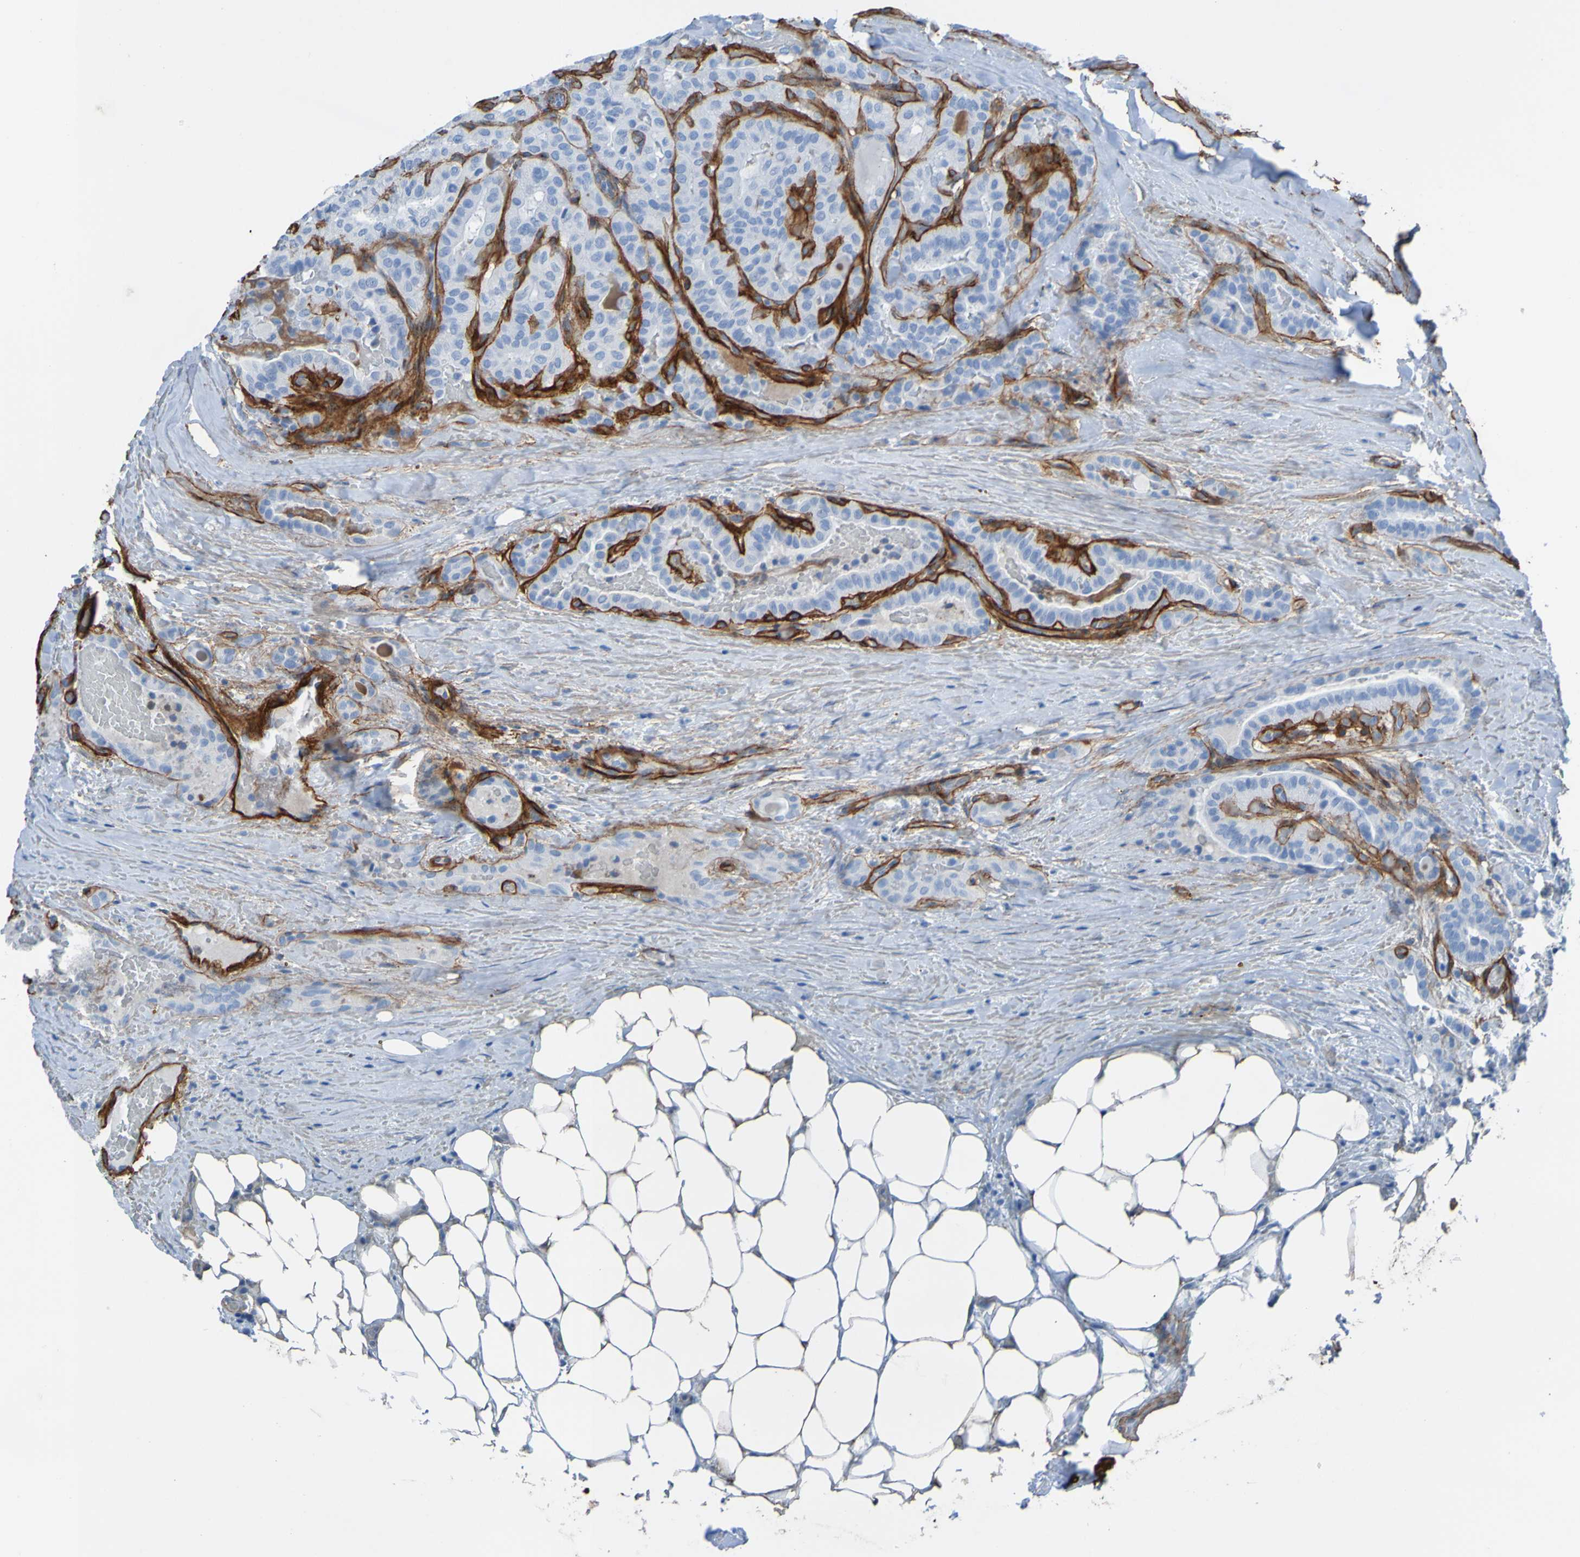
{"staining": {"intensity": "negative", "quantity": "none", "location": "none"}, "tissue": "head and neck cancer", "cell_type": "Tumor cells", "image_type": "cancer", "snomed": [{"axis": "morphology", "description": "Squamous cell carcinoma, NOS"}, {"axis": "topography", "description": "Oral tissue"}, {"axis": "topography", "description": "Head-Neck"}], "caption": "IHC image of head and neck squamous cell carcinoma stained for a protein (brown), which exhibits no positivity in tumor cells.", "gene": "COL4A2", "patient": {"sex": "female", "age": 50}}